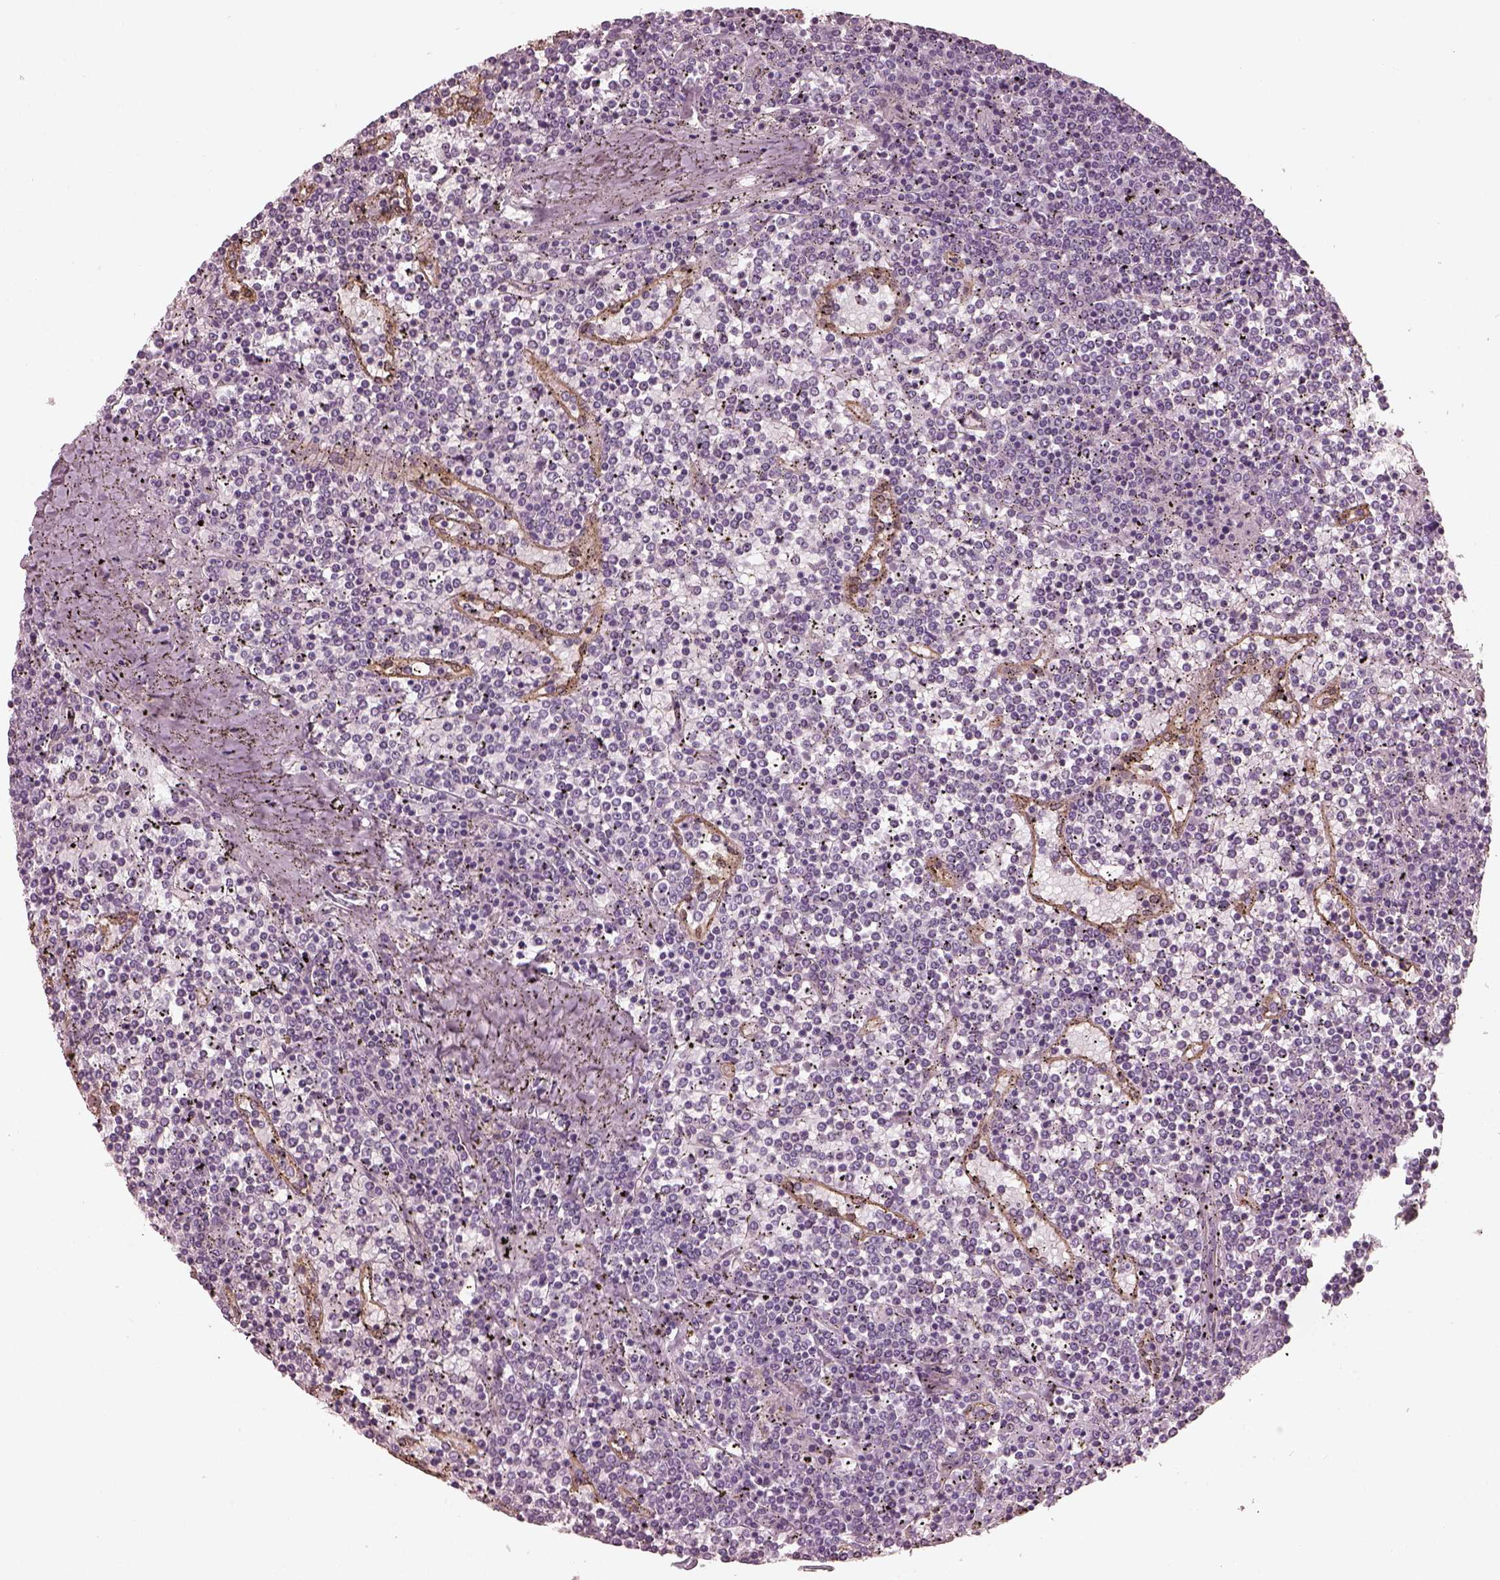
{"staining": {"intensity": "negative", "quantity": "none", "location": "none"}, "tissue": "lymphoma", "cell_type": "Tumor cells", "image_type": "cancer", "snomed": [{"axis": "morphology", "description": "Malignant lymphoma, non-Hodgkin's type, Low grade"}, {"axis": "topography", "description": "Spleen"}], "caption": "High power microscopy histopathology image of an IHC photomicrograph of lymphoma, revealing no significant staining in tumor cells. Brightfield microscopy of immunohistochemistry stained with DAB (3,3'-diaminobenzidine) (brown) and hematoxylin (blue), captured at high magnification.", "gene": "EIF4E1B", "patient": {"sex": "female", "age": 19}}